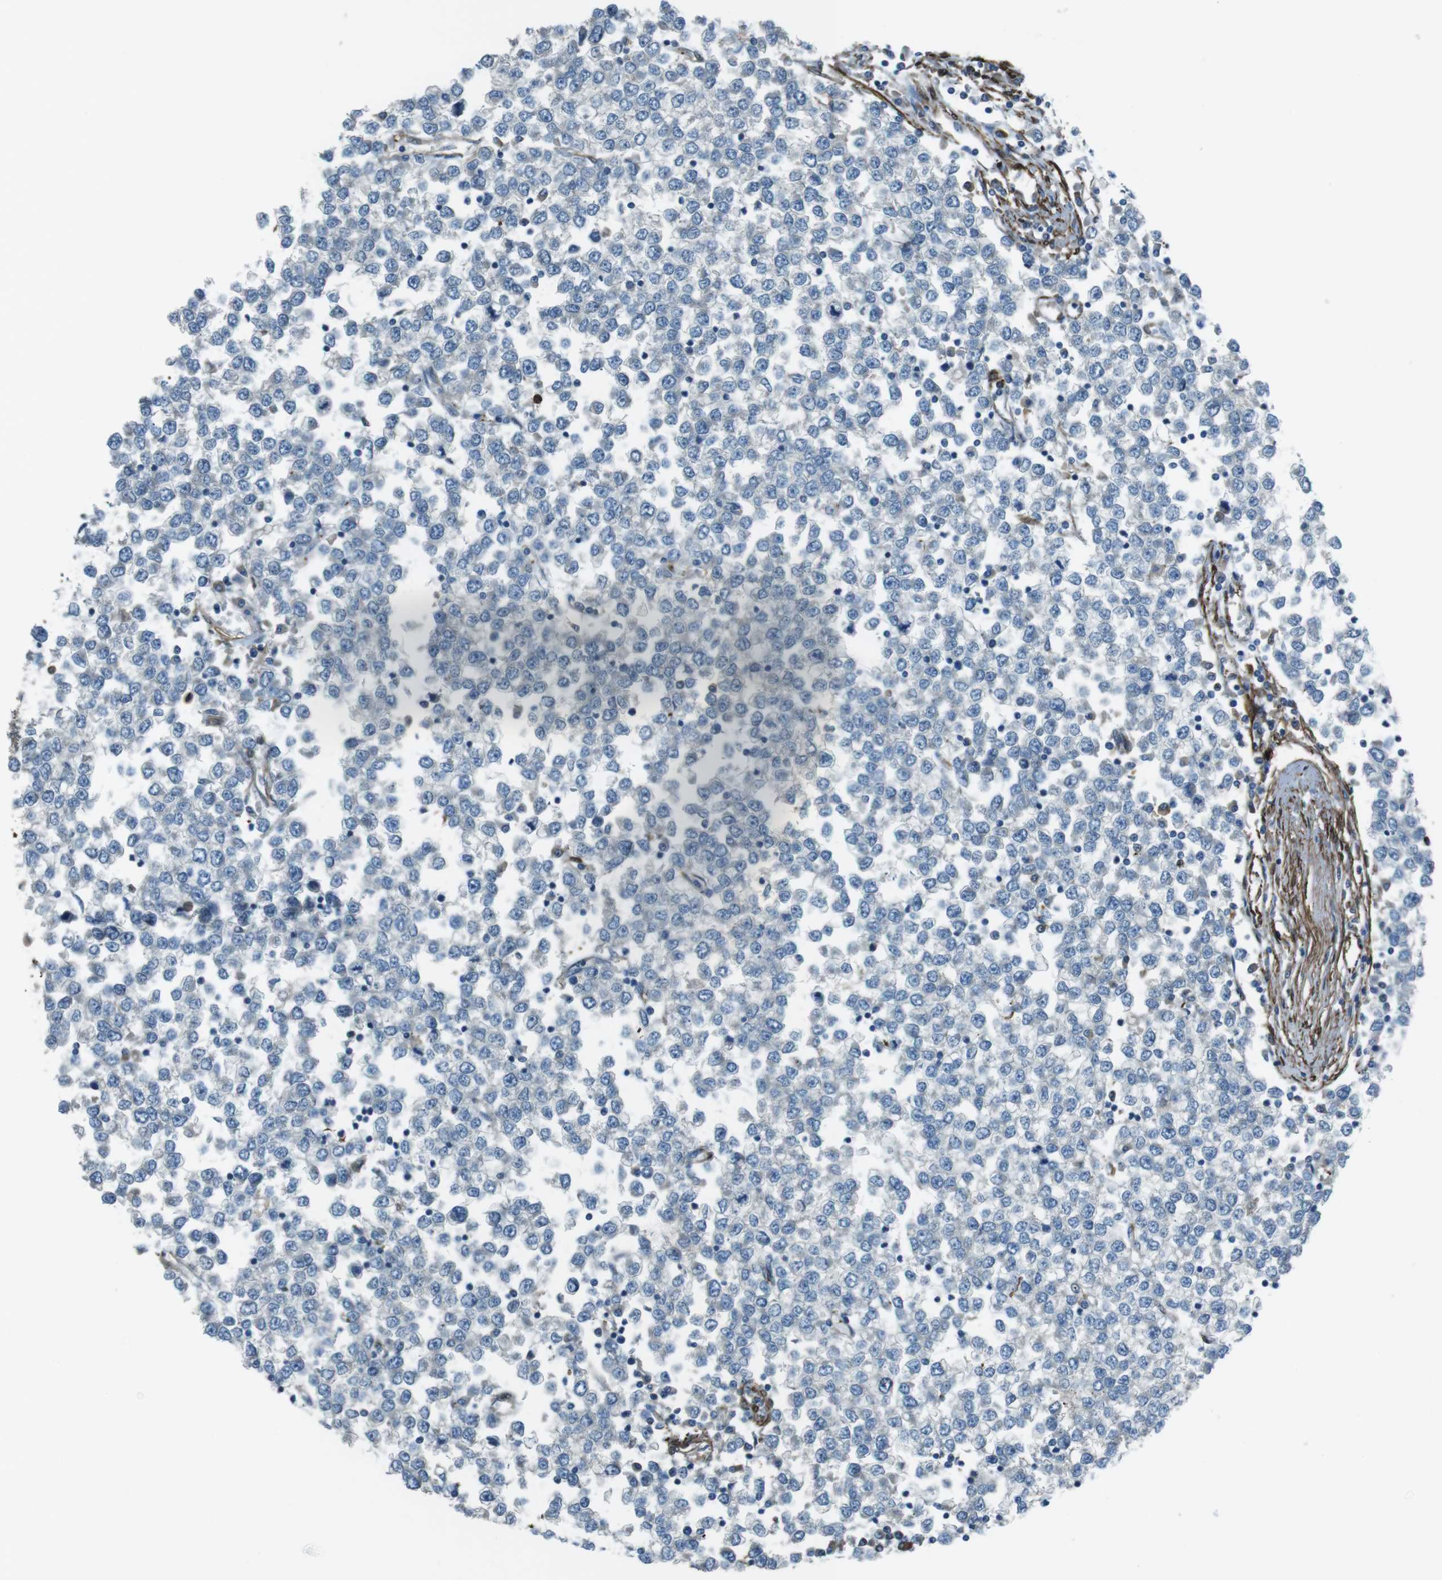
{"staining": {"intensity": "negative", "quantity": "none", "location": "none"}, "tissue": "testis cancer", "cell_type": "Tumor cells", "image_type": "cancer", "snomed": [{"axis": "morphology", "description": "Seminoma, NOS"}, {"axis": "topography", "description": "Testis"}], "caption": "A high-resolution micrograph shows immunohistochemistry staining of testis seminoma, which demonstrates no significant positivity in tumor cells.", "gene": "SFT2D1", "patient": {"sex": "male", "age": 65}}